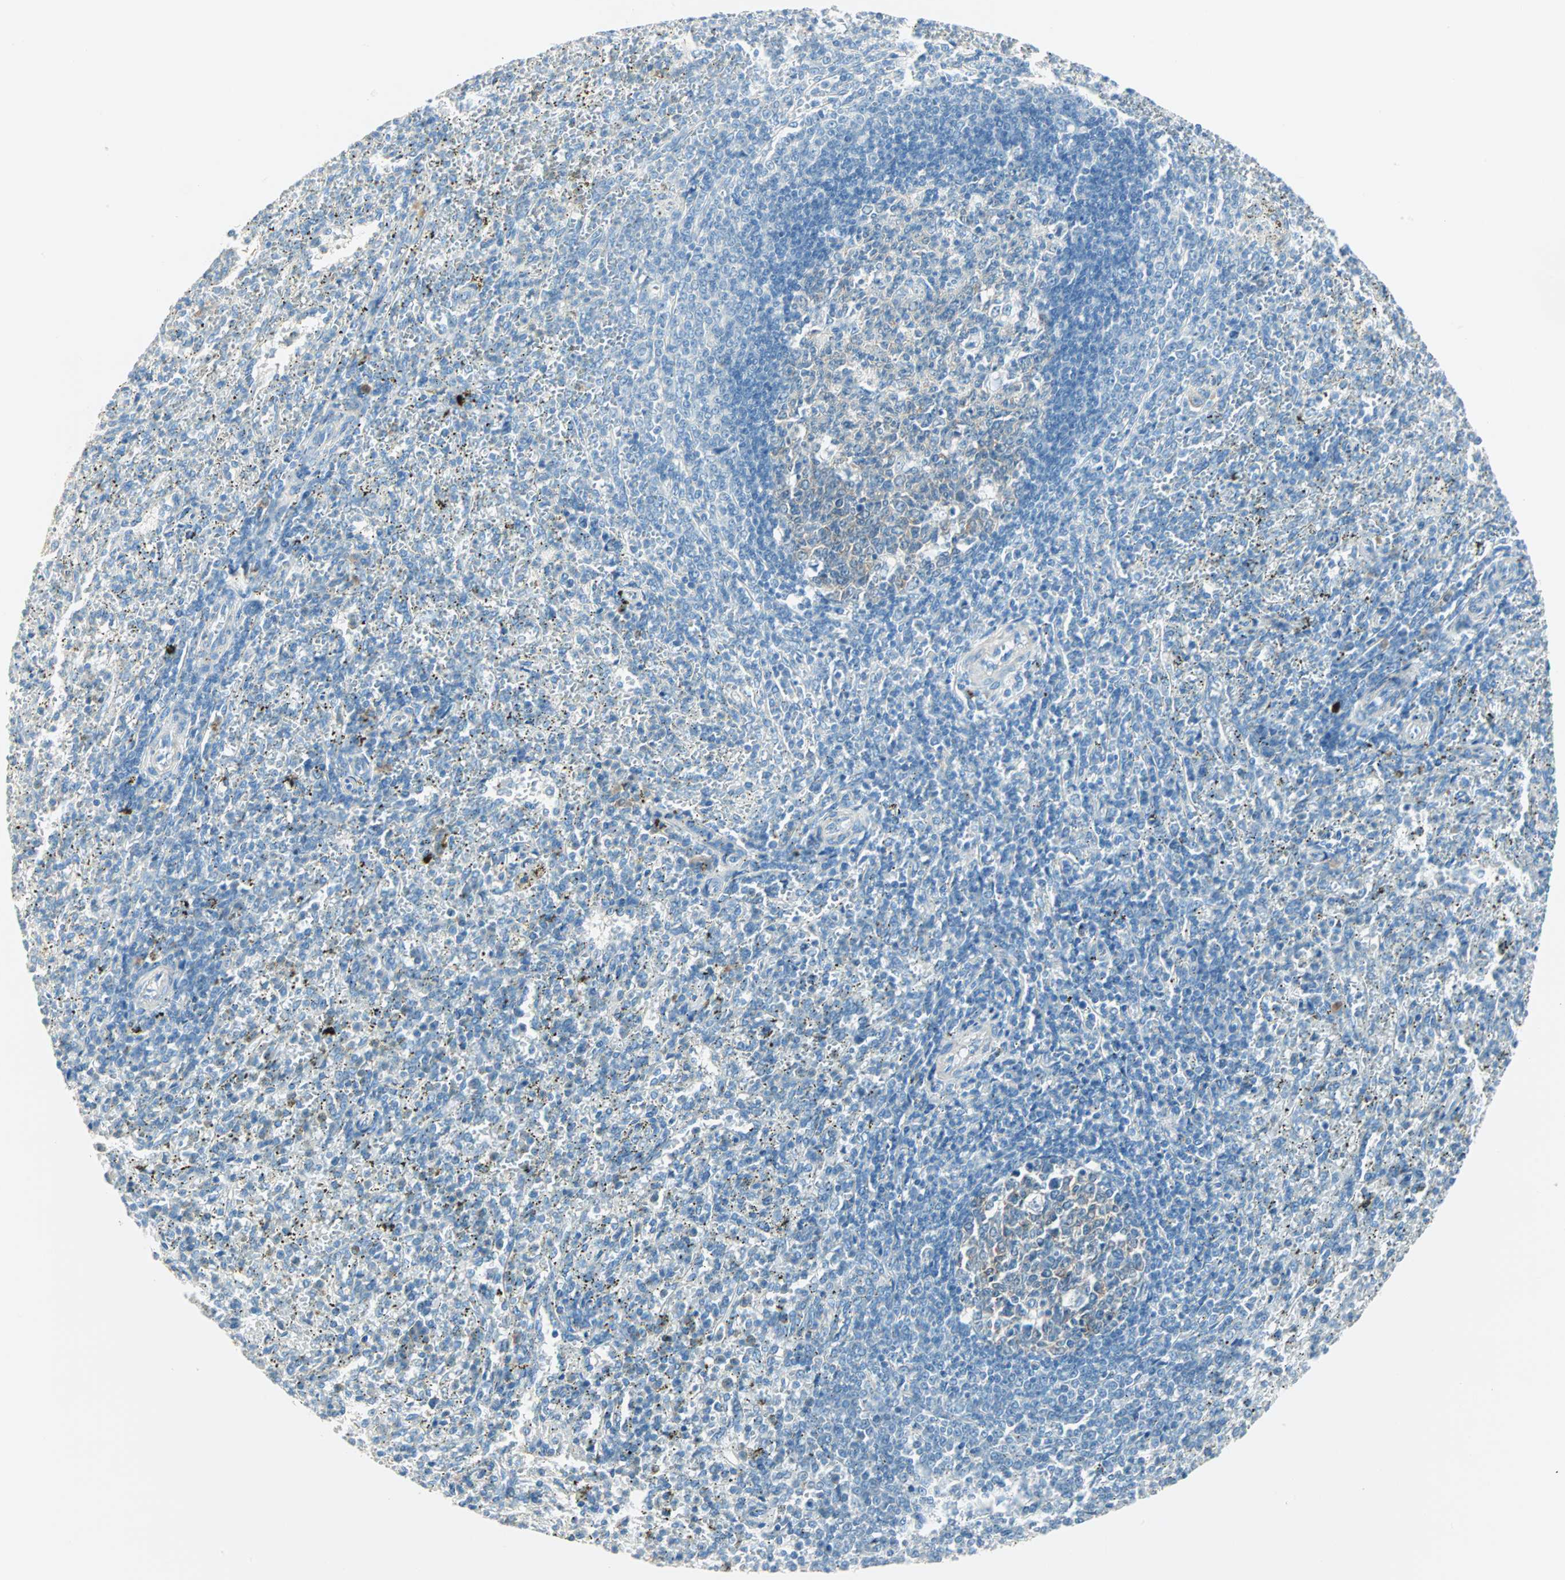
{"staining": {"intensity": "negative", "quantity": "none", "location": "none"}, "tissue": "spleen", "cell_type": "Cells in red pulp", "image_type": "normal", "snomed": [{"axis": "morphology", "description": "Normal tissue, NOS"}, {"axis": "topography", "description": "Spleen"}], "caption": "Benign spleen was stained to show a protein in brown. There is no significant expression in cells in red pulp. (DAB (3,3'-diaminobenzidine) IHC, high magnification).", "gene": "ATF6", "patient": {"sex": "female", "age": 10}}